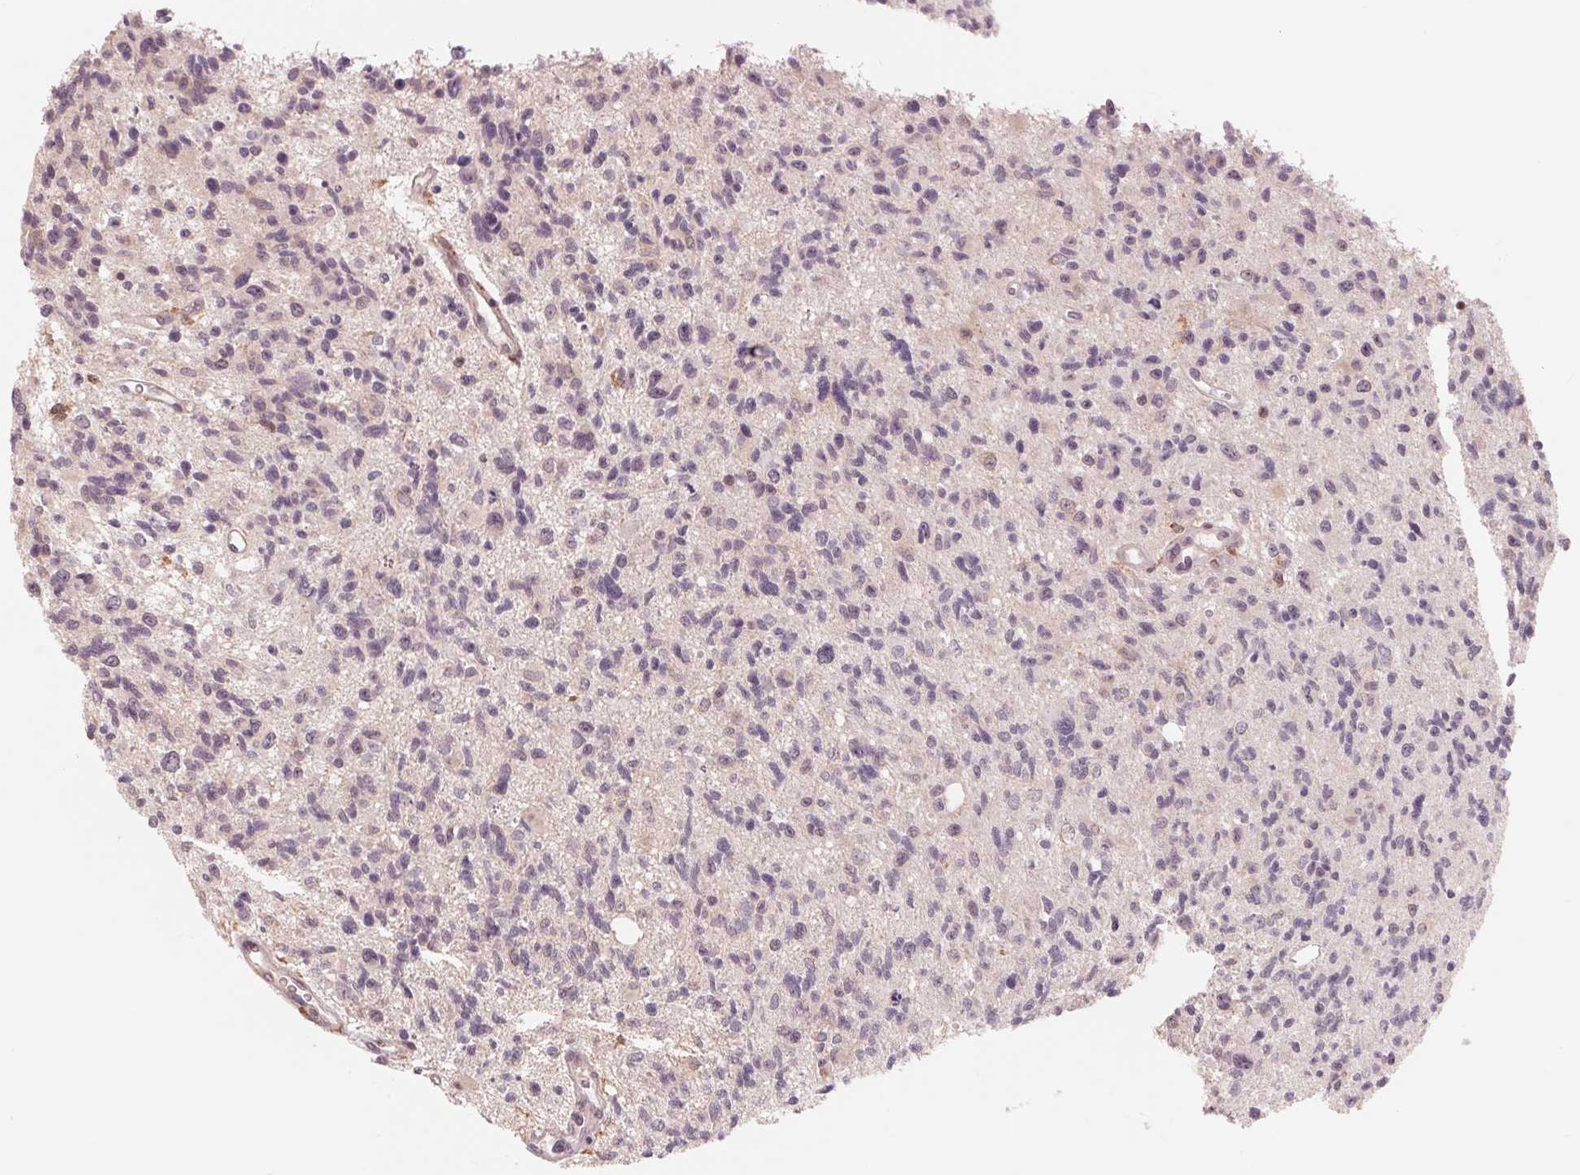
{"staining": {"intensity": "negative", "quantity": "none", "location": "none"}, "tissue": "glioma", "cell_type": "Tumor cells", "image_type": "cancer", "snomed": [{"axis": "morphology", "description": "Glioma, malignant, High grade"}, {"axis": "topography", "description": "Brain"}], "caption": "High magnification brightfield microscopy of glioma stained with DAB (3,3'-diaminobenzidine) (brown) and counterstained with hematoxylin (blue): tumor cells show no significant expression.", "gene": "IL9R", "patient": {"sex": "male", "age": 29}}